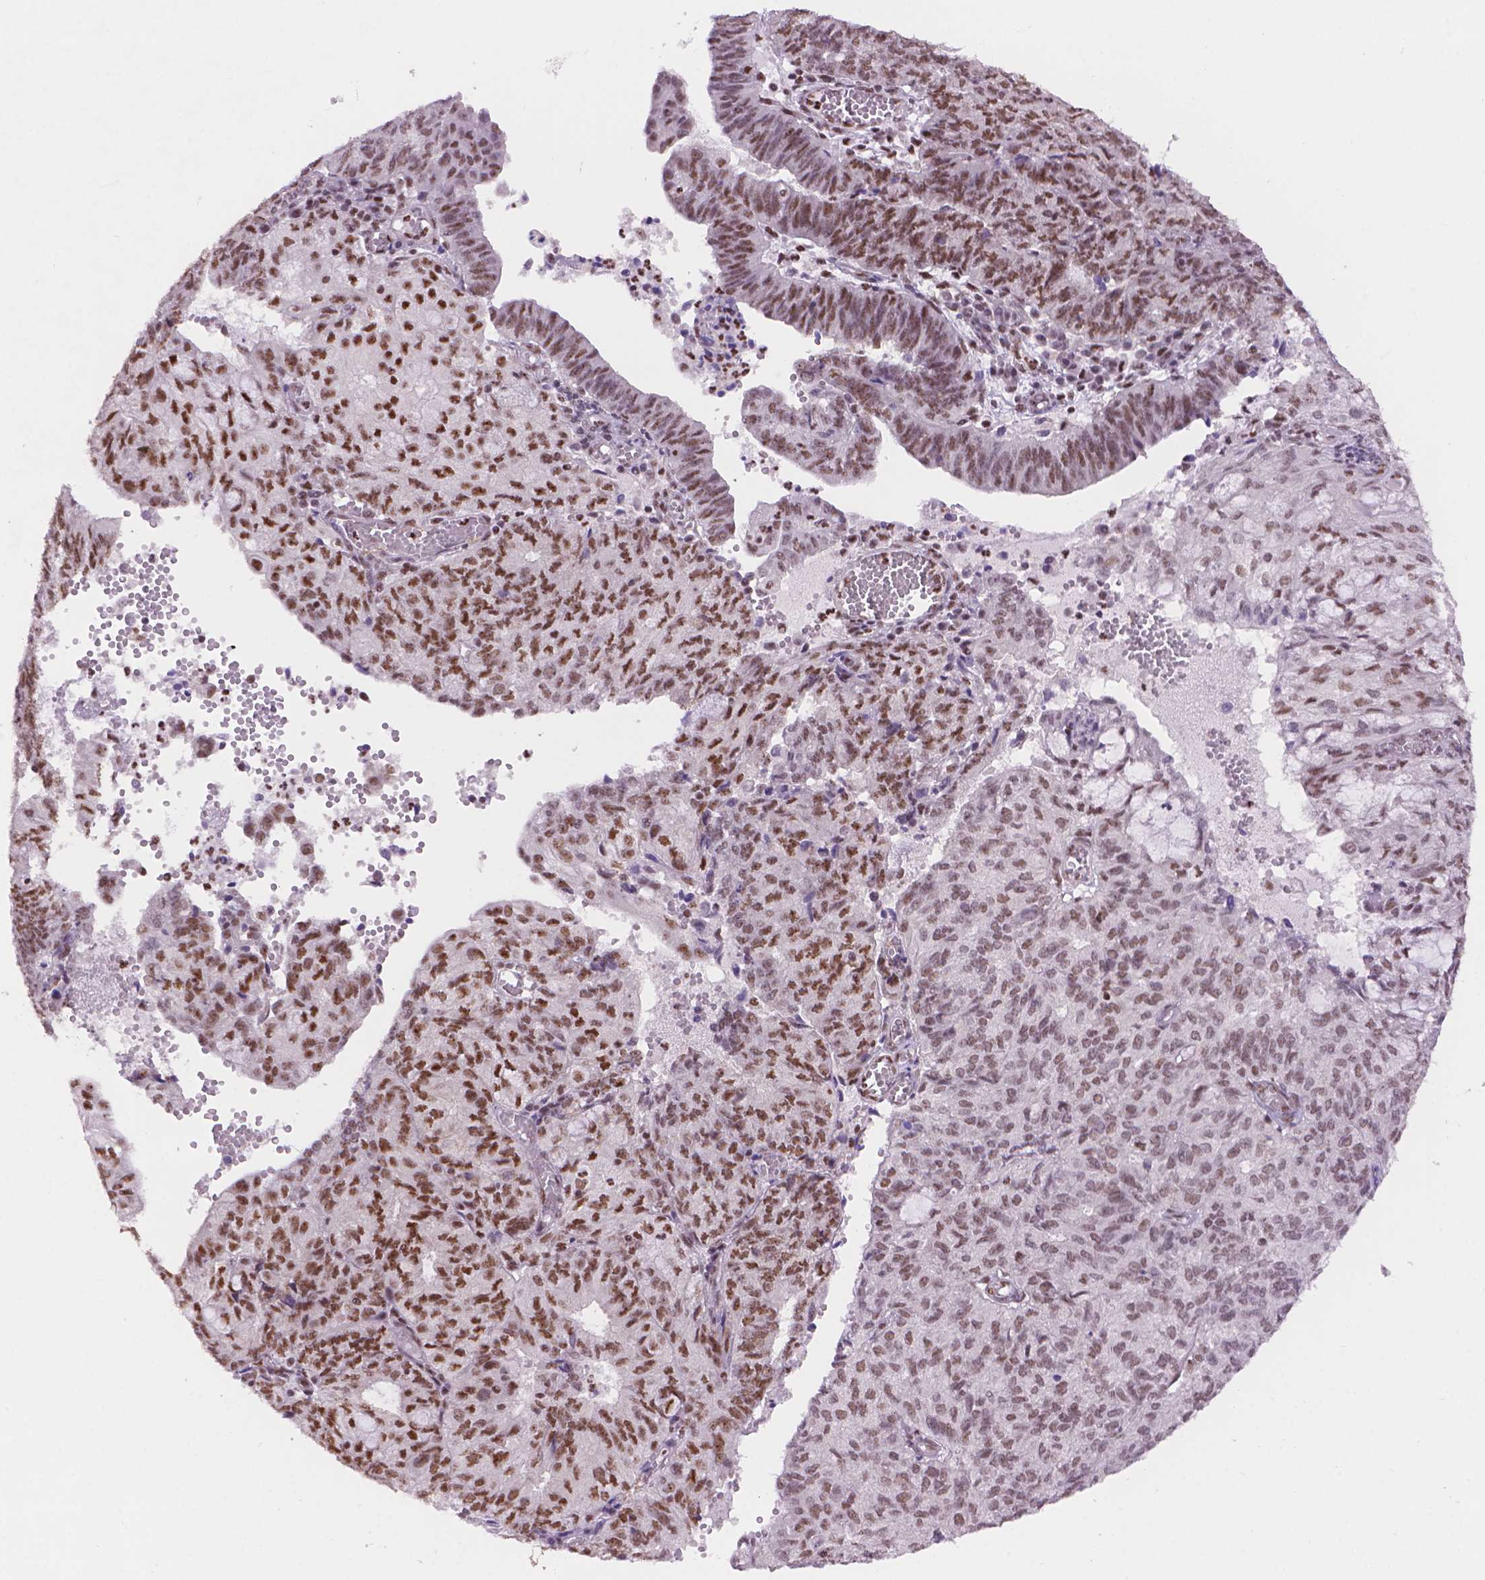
{"staining": {"intensity": "moderate", "quantity": ">75%", "location": "nuclear"}, "tissue": "endometrial cancer", "cell_type": "Tumor cells", "image_type": "cancer", "snomed": [{"axis": "morphology", "description": "Adenocarcinoma, NOS"}, {"axis": "topography", "description": "Endometrium"}], "caption": "Brown immunohistochemical staining in endometrial adenocarcinoma reveals moderate nuclear positivity in about >75% of tumor cells.", "gene": "UBN1", "patient": {"sex": "female", "age": 82}}